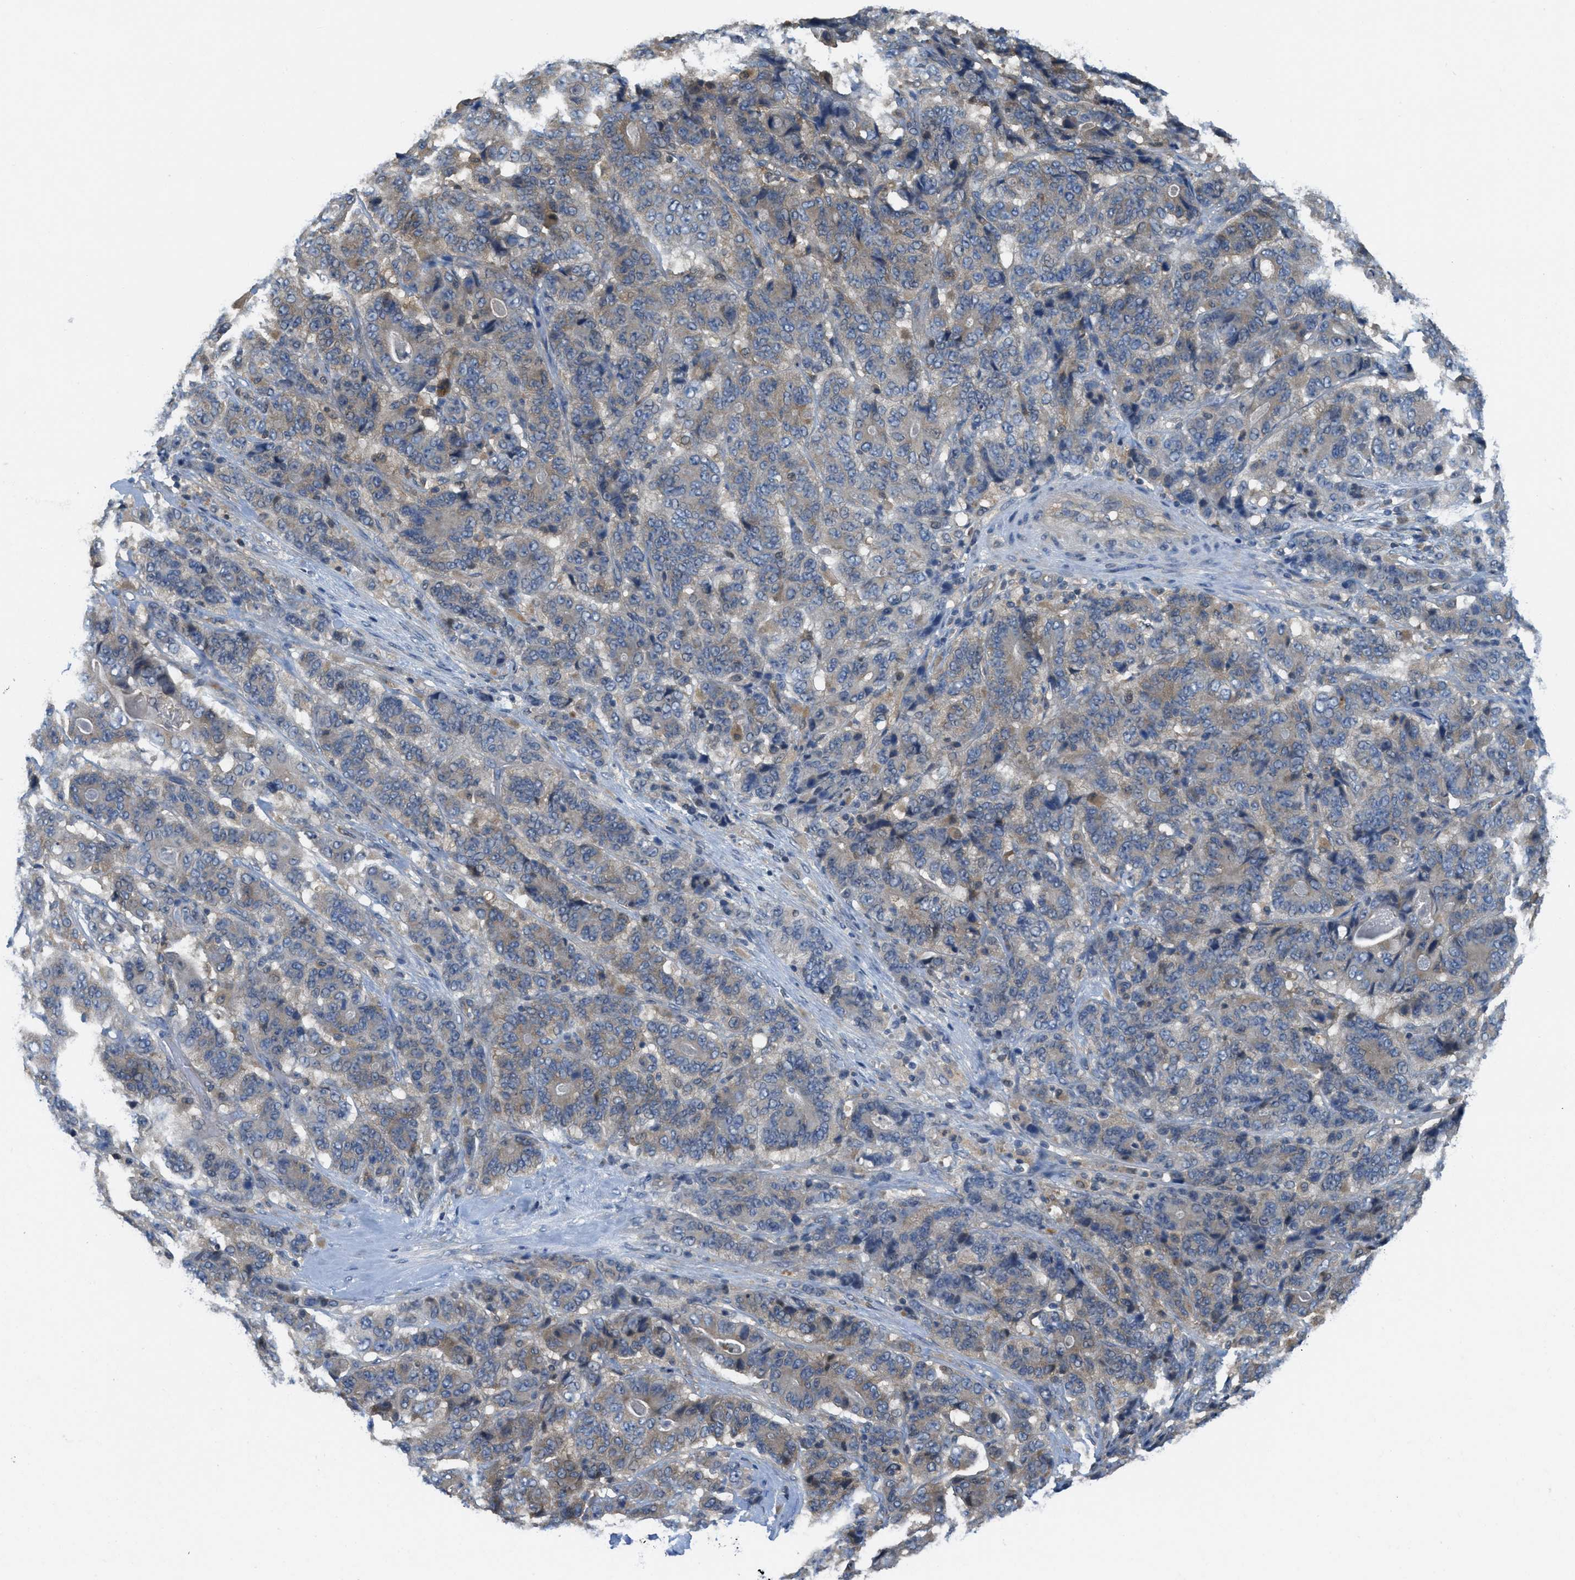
{"staining": {"intensity": "weak", "quantity": "25%-75%", "location": "cytoplasmic/membranous"}, "tissue": "stomach cancer", "cell_type": "Tumor cells", "image_type": "cancer", "snomed": [{"axis": "morphology", "description": "Adenocarcinoma, NOS"}, {"axis": "topography", "description": "Stomach"}], "caption": "This photomicrograph displays stomach cancer (adenocarcinoma) stained with immunohistochemistry (IHC) to label a protein in brown. The cytoplasmic/membranous of tumor cells show weak positivity for the protein. Nuclei are counter-stained blue.", "gene": "PIP5K1C", "patient": {"sex": "female", "age": 73}}